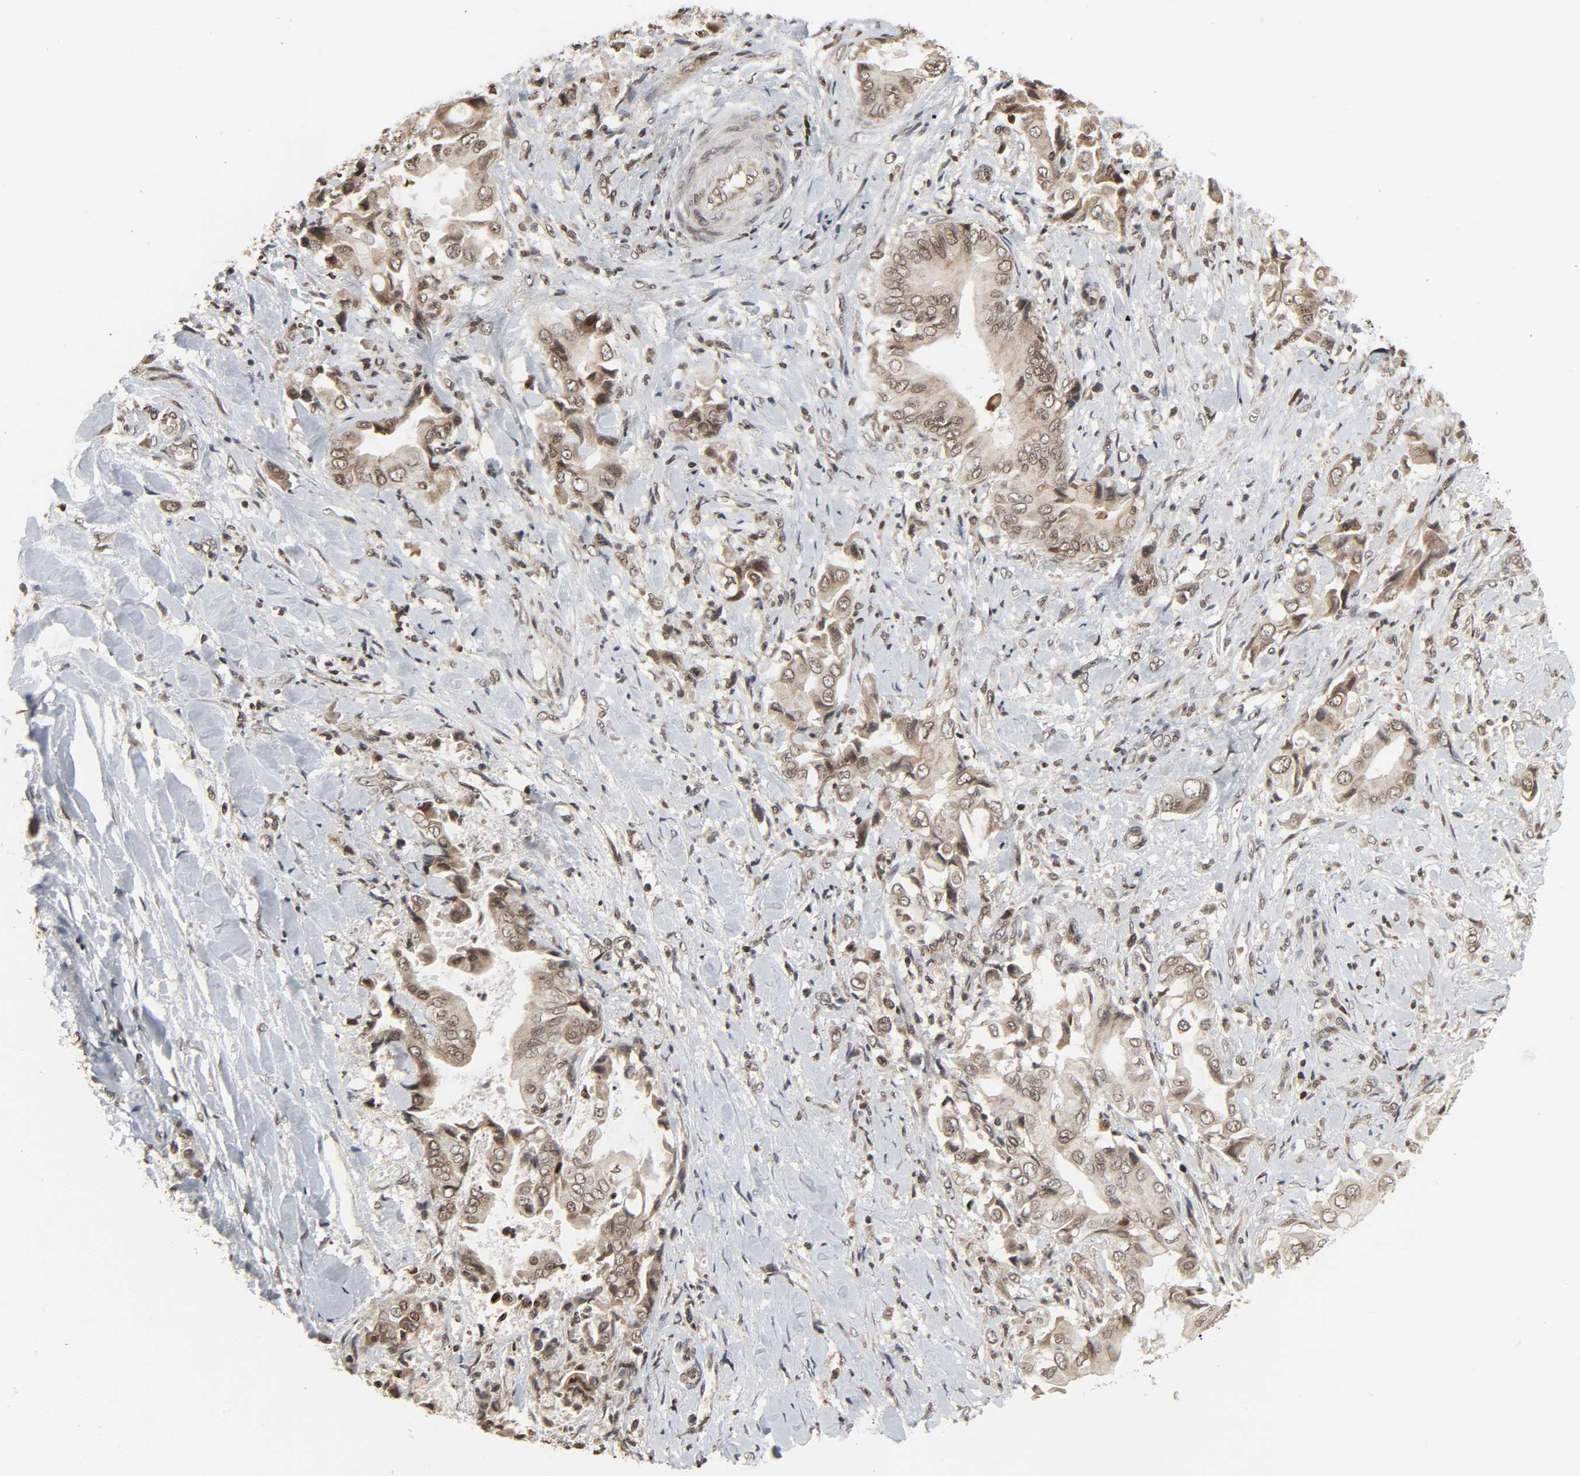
{"staining": {"intensity": "weak", "quantity": "25%-75%", "location": "cytoplasmic/membranous,nuclear"}, "tissue": "liver cancer", "cell_type": "Tumor cells", "image_type": "cancer", "snomed": [{"axis": "morphology", "description": "Cholangiocarcinoma"}, {"axis": "topography", "description": "Liver"}], "caption": "The immunohistochemical stain shows weak cytoplasmic/membranous and nuclear staining in tumor cells of cholangiocarcinoma (liver) tissue. The staining is performed using DAB (3,3'-diaminobenzidine) brown chromogen to label protein expression. The nuclei are counter-stained blue using hematoxylin.", "gene": "XRCC1", "patient": {"sex": "male", "age": 58}}